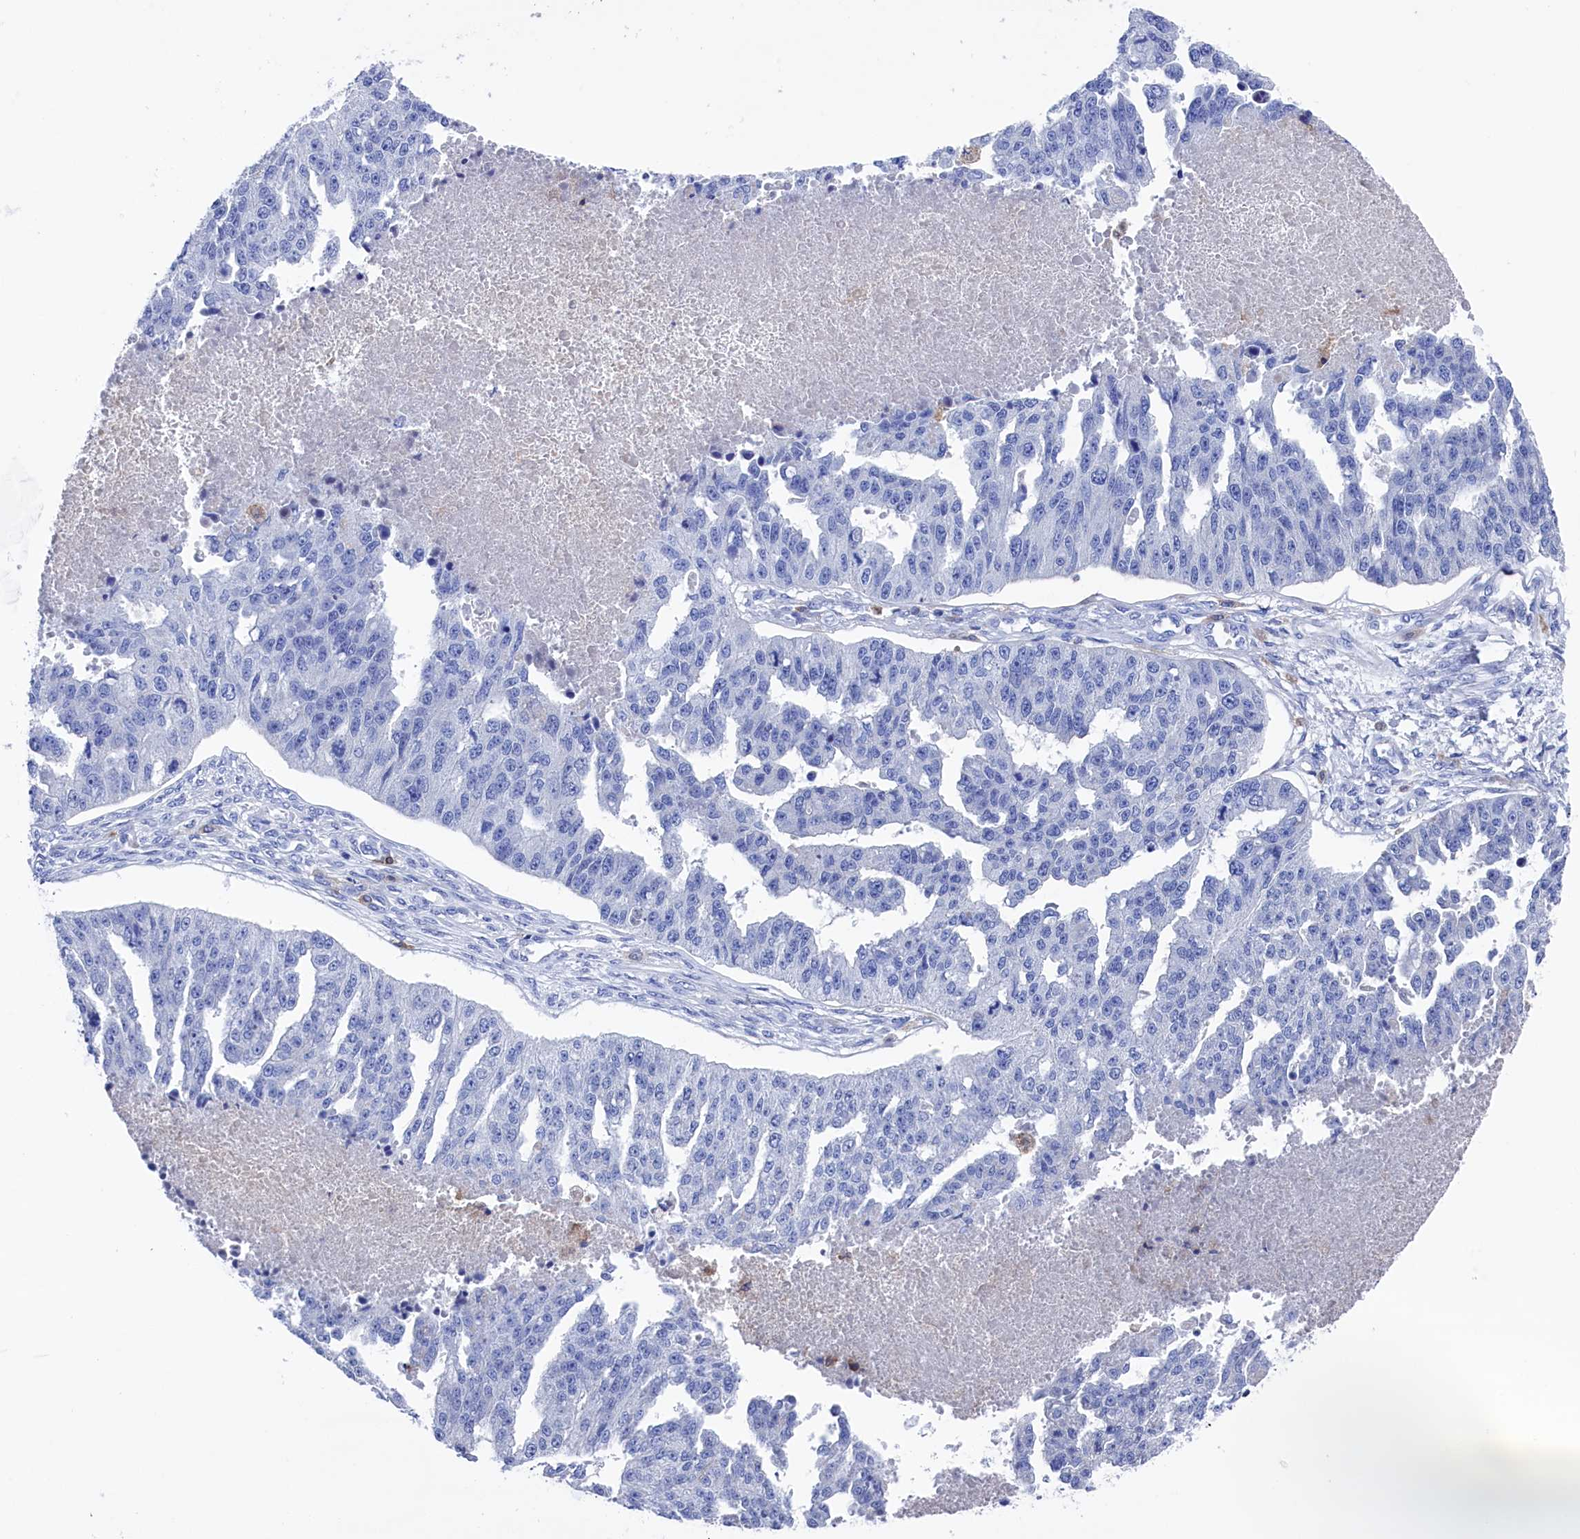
{"staining": {"intensity": "negative", "quantity": "none", "location": "none"}, "tissue": "ovarian cancer", "cell_type": "Tumor cells", "image_type": "cancer", "snomed": [{"axis": "morphology", "description": "Cystadenocarcinoma, serous, NOS"}, {"axis": "topography", "description": "Ovary"}], "caption": "Histopathology image shows no protein positivity in tumor cells of serous cystadenocarcinoma (ovarian) tissue.", "gene": "TYROBP", "patient": {"sex": "female", "age": 58}}